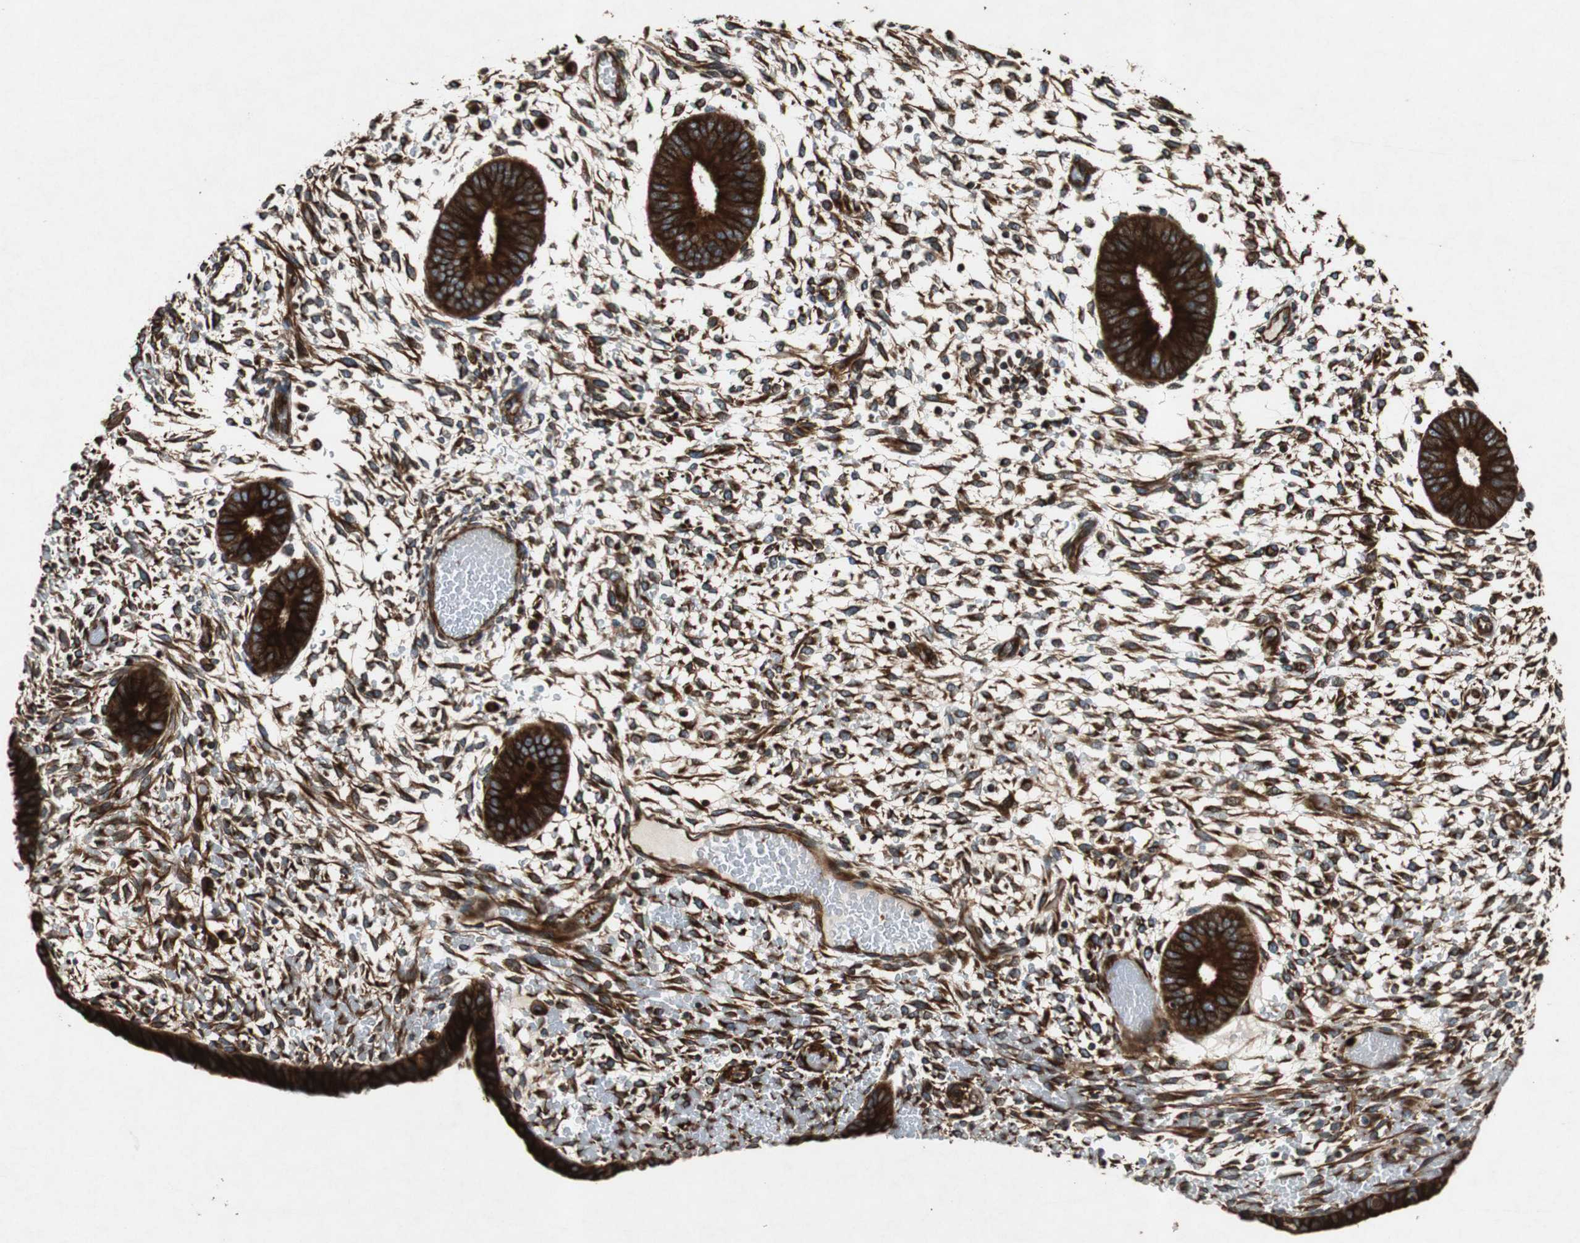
{"staining": {"intensity": "moderate", "quantity": "25%-75%", "location": "cytoplasmic/membranous"}, "tissue": "endometrium", "cell_type": "Cells in endometrial stroma", "image_type": "normal", "snomed": [{"axis": "morphology", "description": "Normal tissue, NOS"}, {"axis": "topography", "description": "Endometrium"}], "caption": "Immunohistochemistry (IHC) staining of benign endometrium, which shows medium levels of moderate cytoplasmic/membranous expression in about 25%-75% of cells in endometrial stroma indicating moderate cytoplasmic/membranous protein positivity. The staining was performed using DAB (3,3'-diaminobenzidine) (brown) for protein detection and nuclei were counterstained in hematoxylin (blue).", "gene": "TUBA4A", "patient": {"sex": "female", "age": 42}}